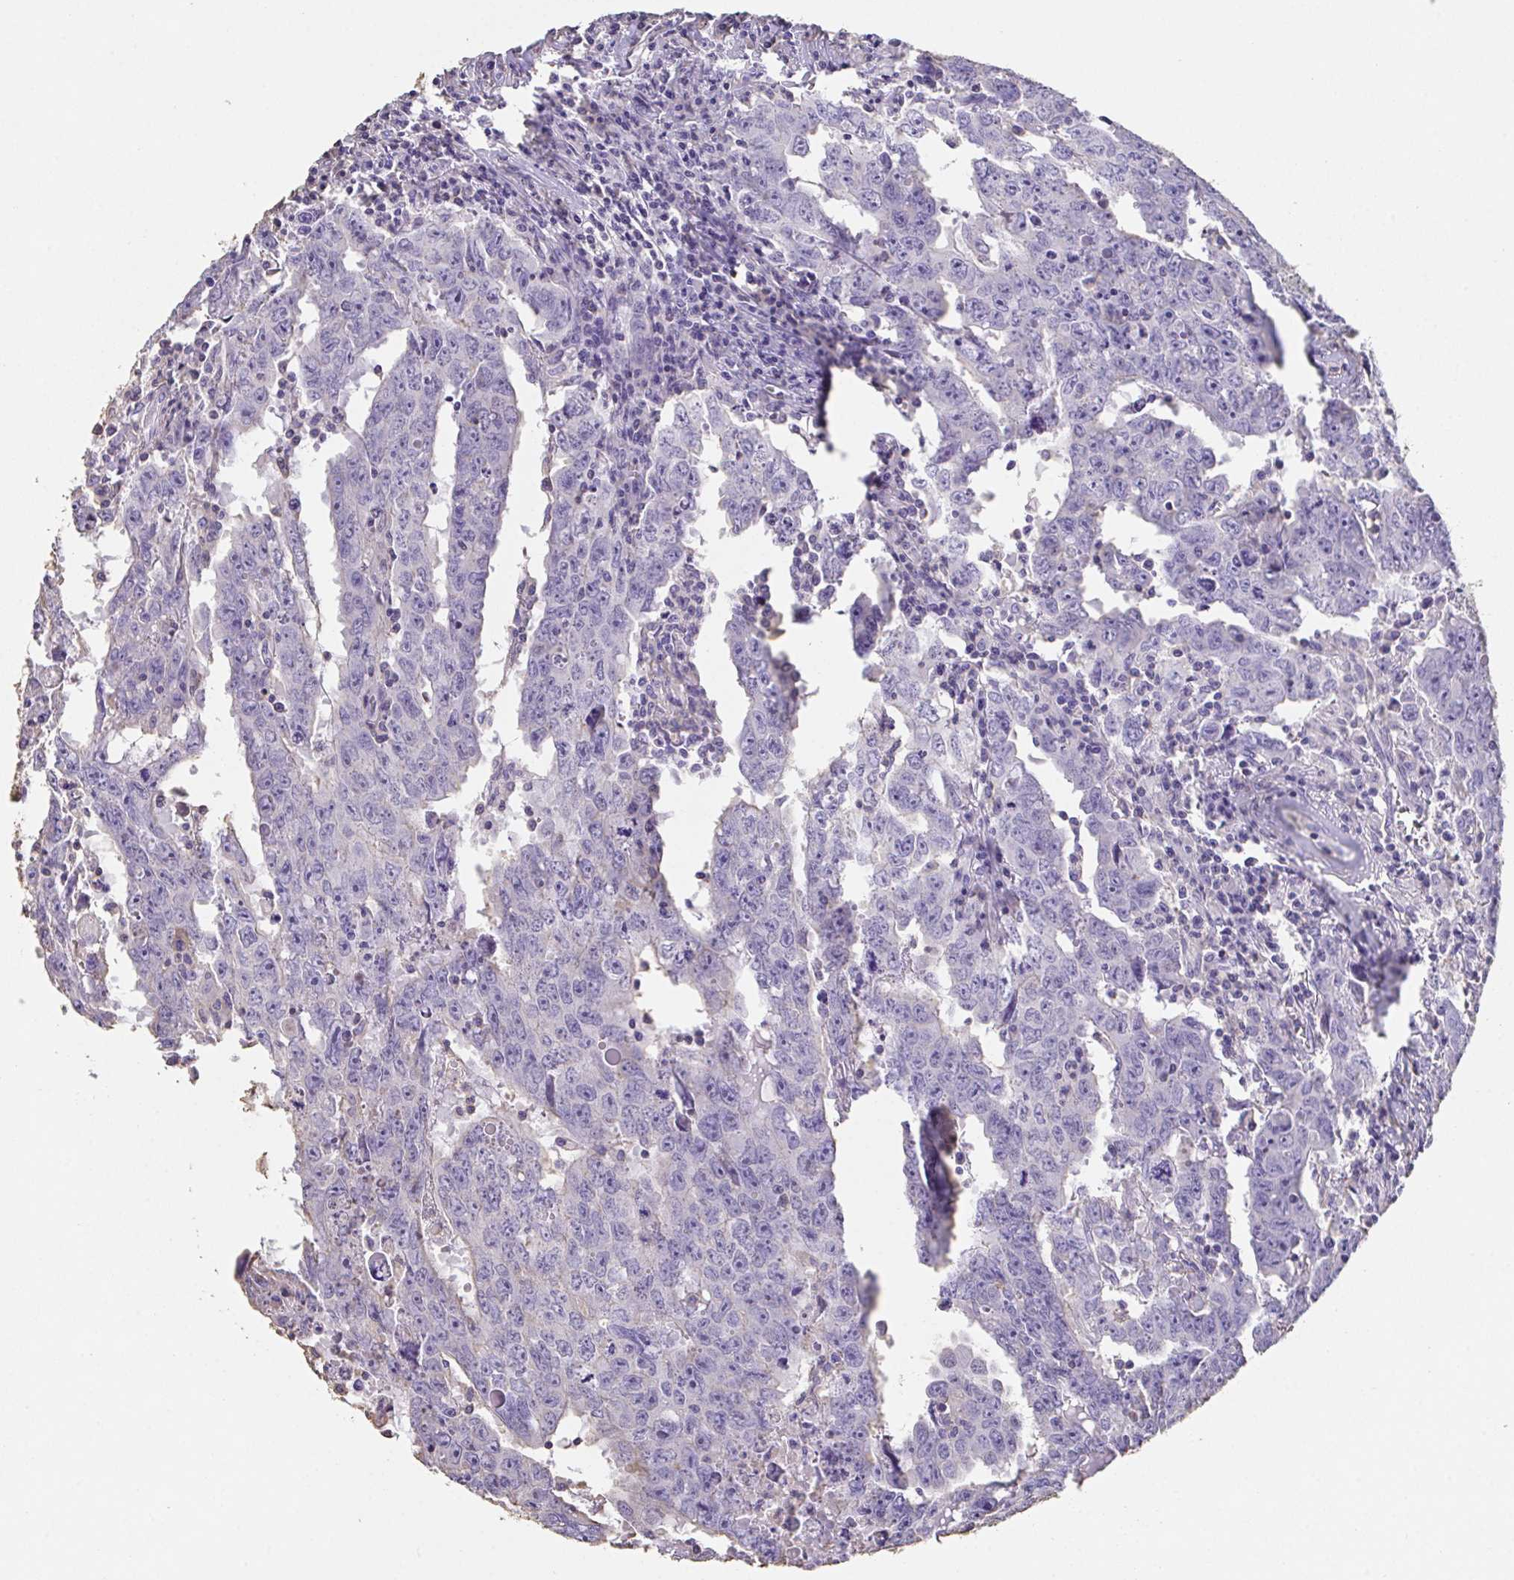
{"staining": {"intensity": "negative", "quantity": "none", "location": "none"}, "tissue": "testis cancer", "cell_type": "Tumor cells", "image_type": "cancer", "snomed": [{"axis": "morphology", "description": "Carcinoma, Embryonal, NOS"}, {"axis": "topography", "description": "Testis"}], "caption": "Immunohistochemistry (IHC) histopathology image of human testis embryonal carcinoma stained for a protein (brown), which displays no positivity in tumor cells.", "gene": "IL23R", "patient": {"sex": "male", "age": 22}}